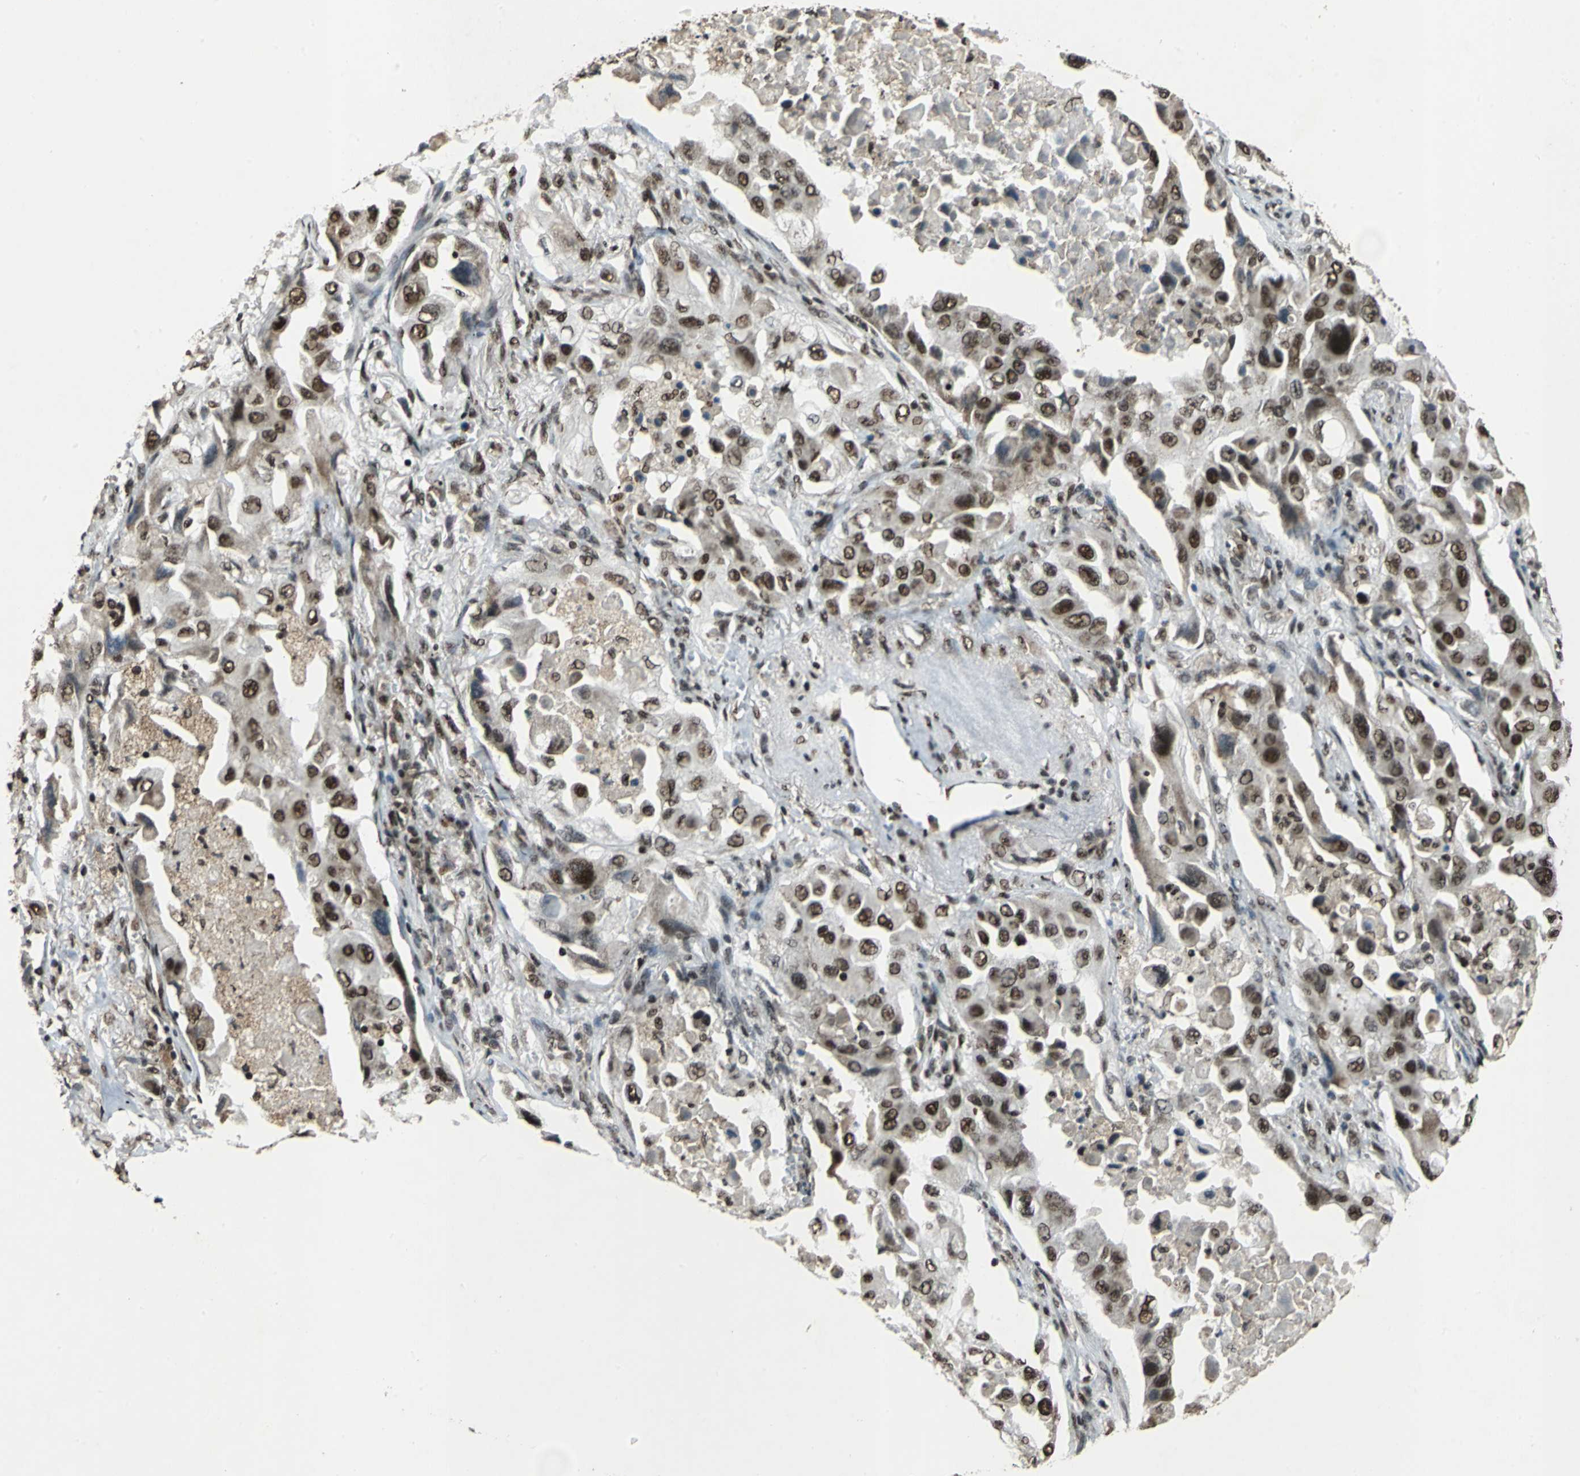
{"staining": {"intensity": "strong", "quantity": ">75%", "location": "nuclear"}, "tissue": "lung cancer", "cell_type": "Tumor cells", "image_type": "cancer", "snomed": [{"axis": "morphology", "description": "Adenocarcinoma, NOS"}, {"axis": "topography", "description": "Lung"}], "caption": "Strong nuclear protein staining is seen in about >75% of tumor cells in lung cancer.", "gene": "MTA2", "patient": {"sex": "female", "age": 65}}